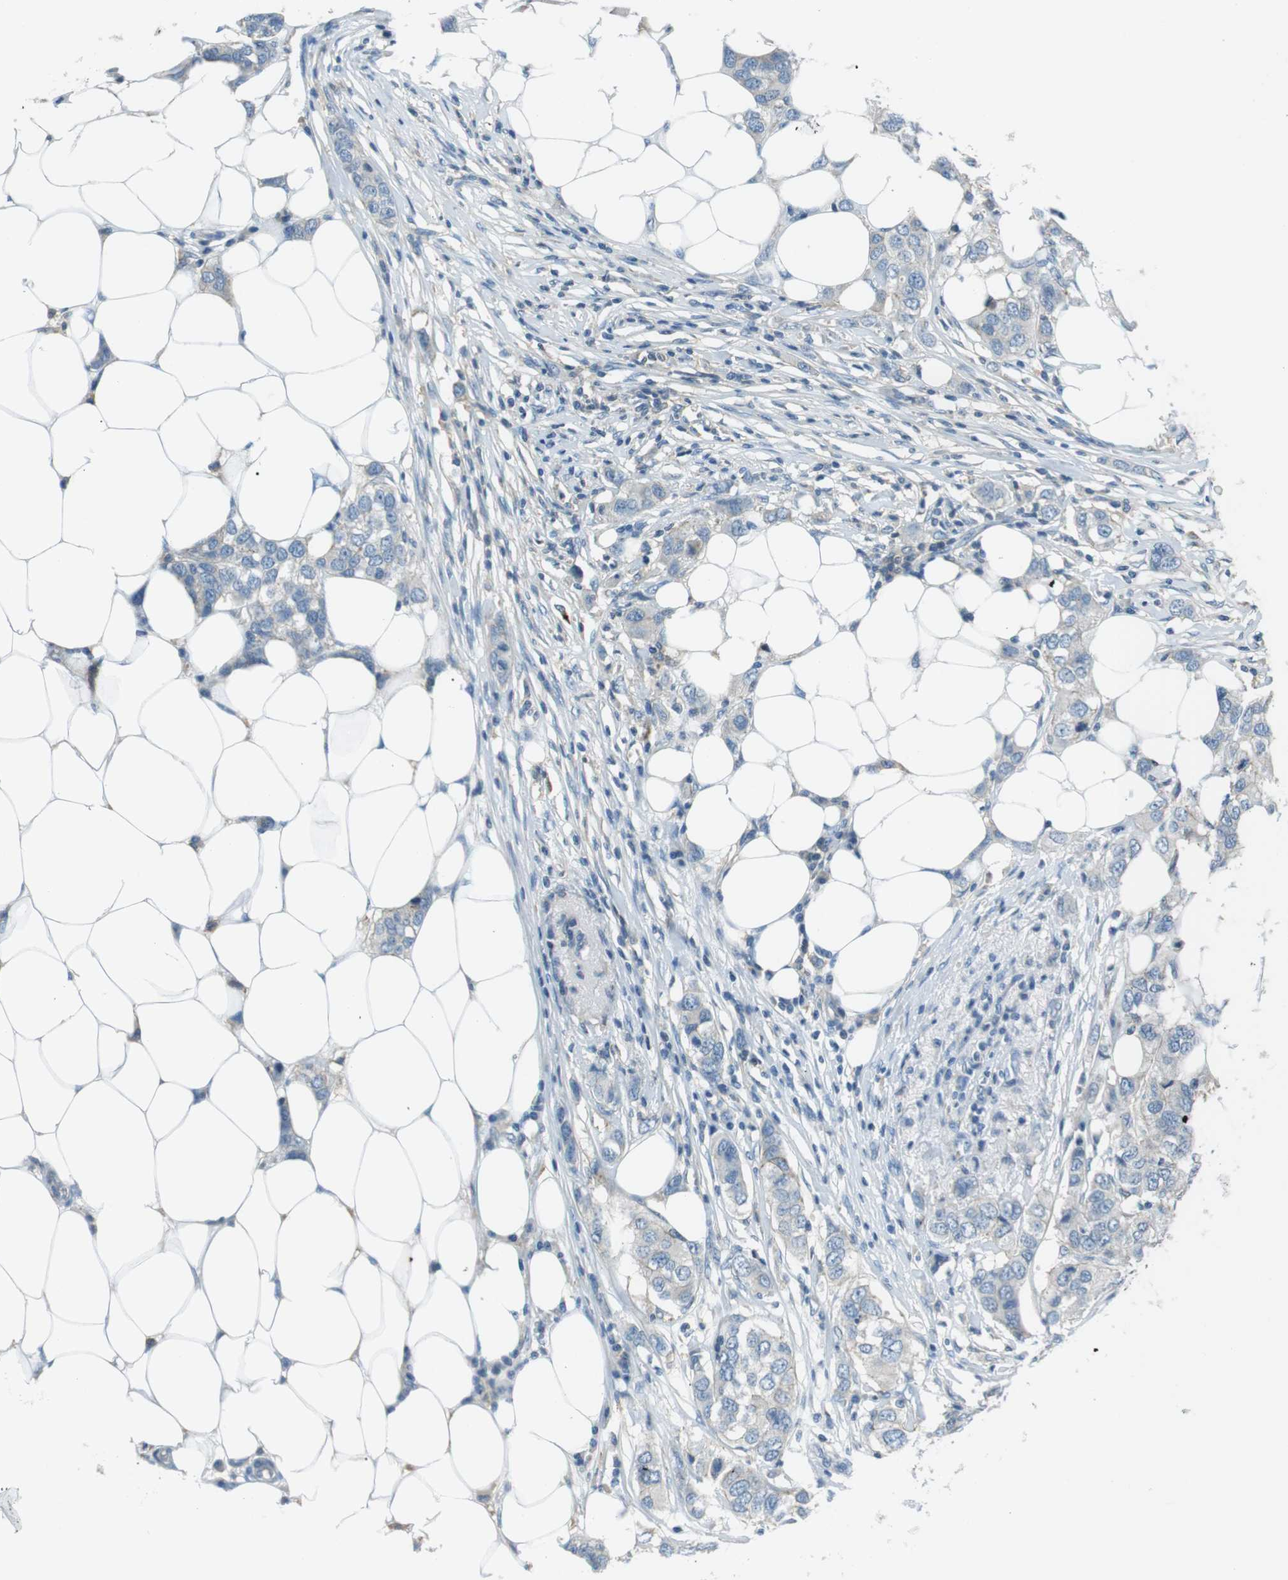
{"staining": {"intensity": "weak", "quantity": "<25%", "location": "cytoplasmic/membranous"}, "tissue": "breast cancer", "cell_type": "Tumor cells", "image_type": "cancer", "snomed": [{"axis": "morphology", "description": "Duct carcinoma"}, {"axis": "topography", "description": "Breast"}], "caption": "Immunohistochemistry photomicrograph of neoplastic tissue: human infiltrating ductal carcinoma (breast) stained with DAB shows no significant protein positivity in tumor cells. The staining is performed using DAB (3,3'-diaminobenzidine) brown chromogen with nuclei counter-stained in using hematoxylin.", "gene": "ARVCF", "patient": {"sex": "female", "age": 50}}